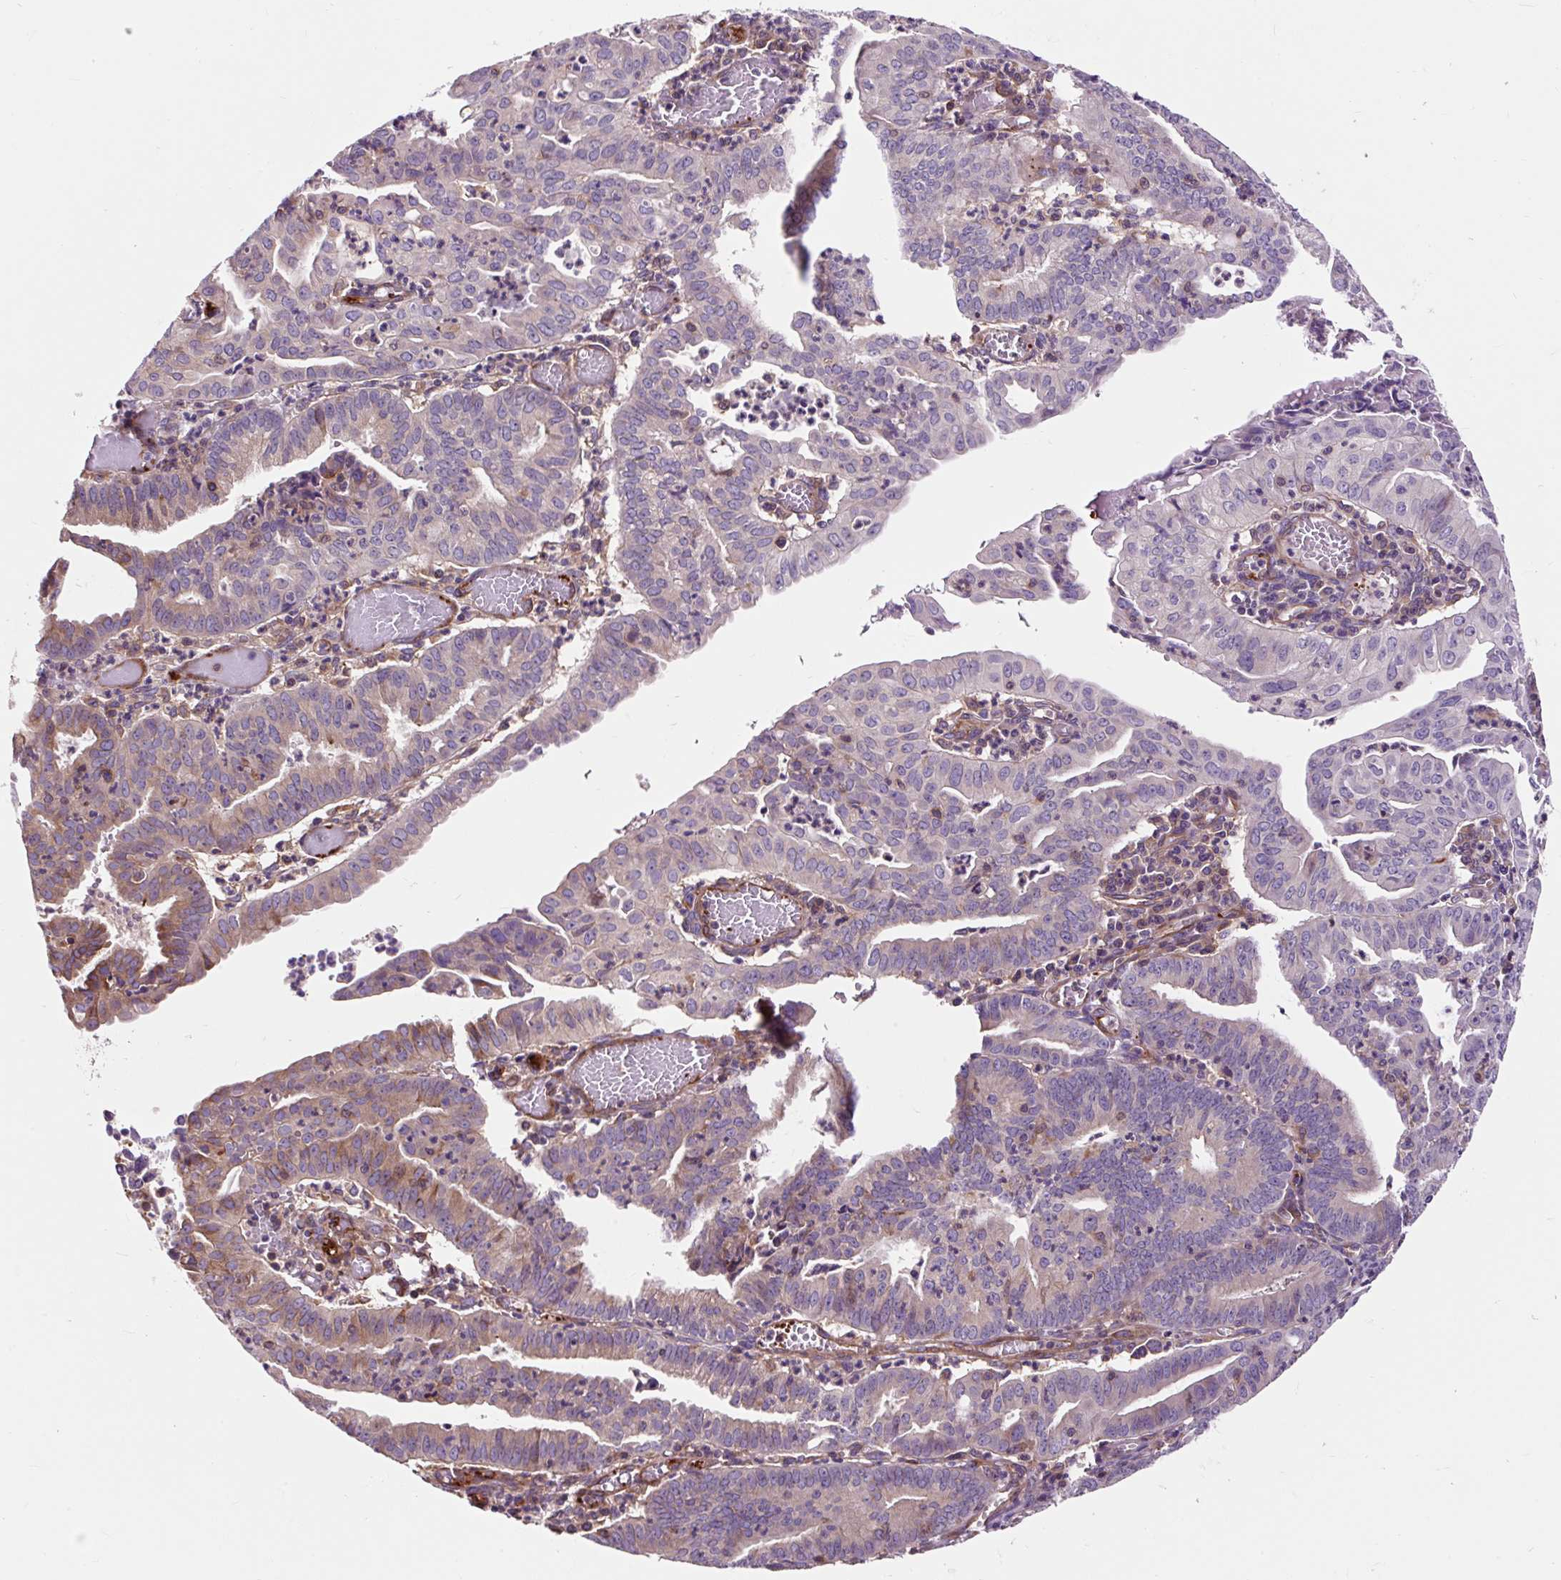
{"staining": {"intensity": "moderate", "quantity": "<25%", "location": "cytoplasmic/membranous"}, "tissue": "endometrial cancer", "cell_type": "Tumor cells", "image_type": "cancer", "snomed": [{"axis": "morphology", "description": "Adenocarcinoma, NOS"}, {"axis": "topography", "description": "Endometrium"}], "caption": "Moderate cytoplasmic/membranous staining for a protein is identified in about <25% of tumor cells of endometrial cancer using immunohistochemistry.", "gene": "PCDHGB3", "patient": {"sex": "female", "age": 60}}